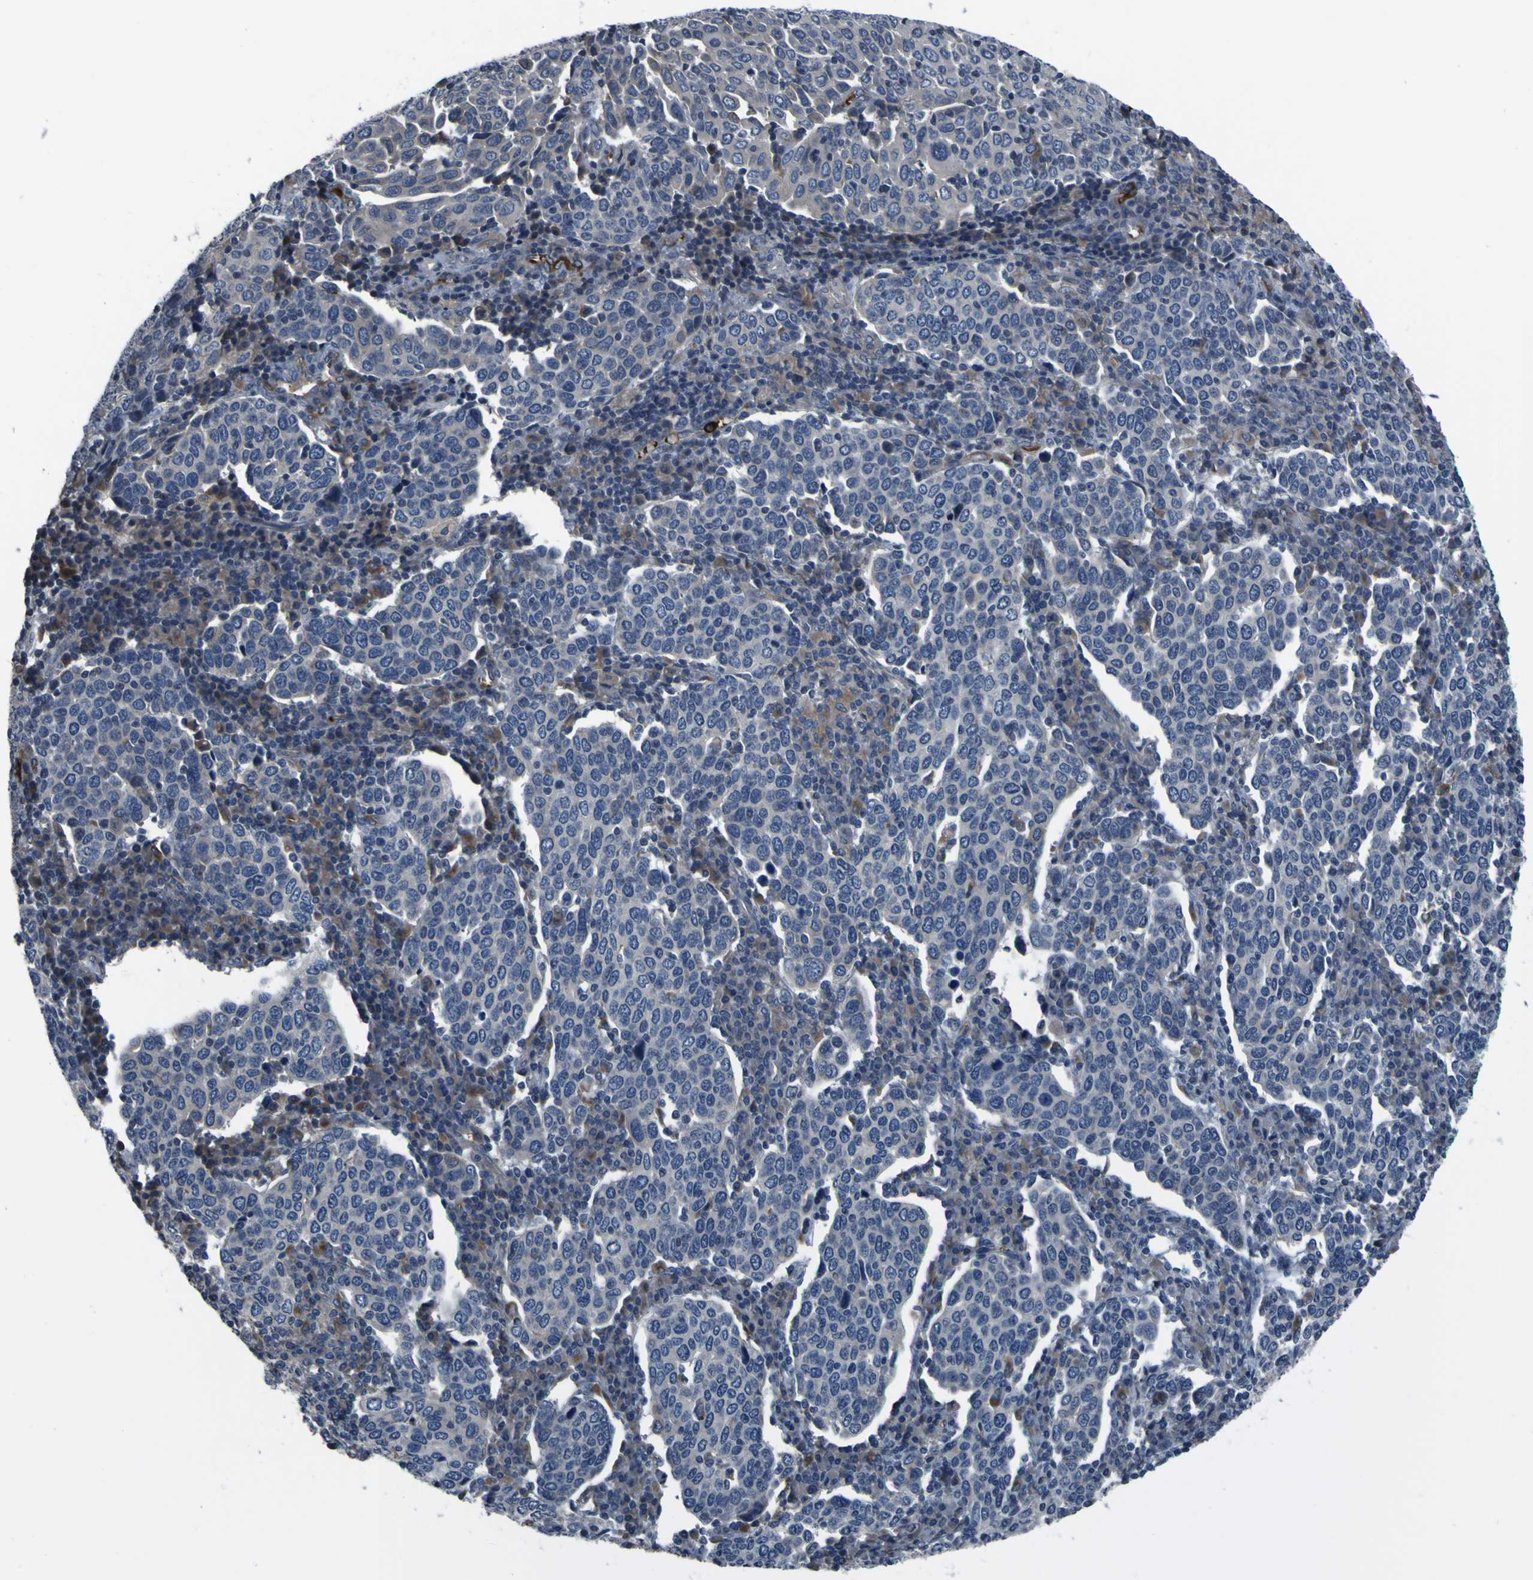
{"staining": {"intensity": "weak", "quantity": "<25%", "location": "cytoplasmic/membranous"}, "tissue": "cervical cancer", "cell_type": "Tumor cells", "image_type": "cancer", "snomed": [{"axis": "morphology", "description": "Squamous cell carcinoma, NOS"}, {"axis": "topography", "description": "Cervix"}], "caption": "This is an IHC photomicrograph of human cervical cancer (squamous cell carcinoma). There is no positivity in tumor cells.", "gene": "GRAMD1A", "patient": {"sex": "female", "age": 40}}